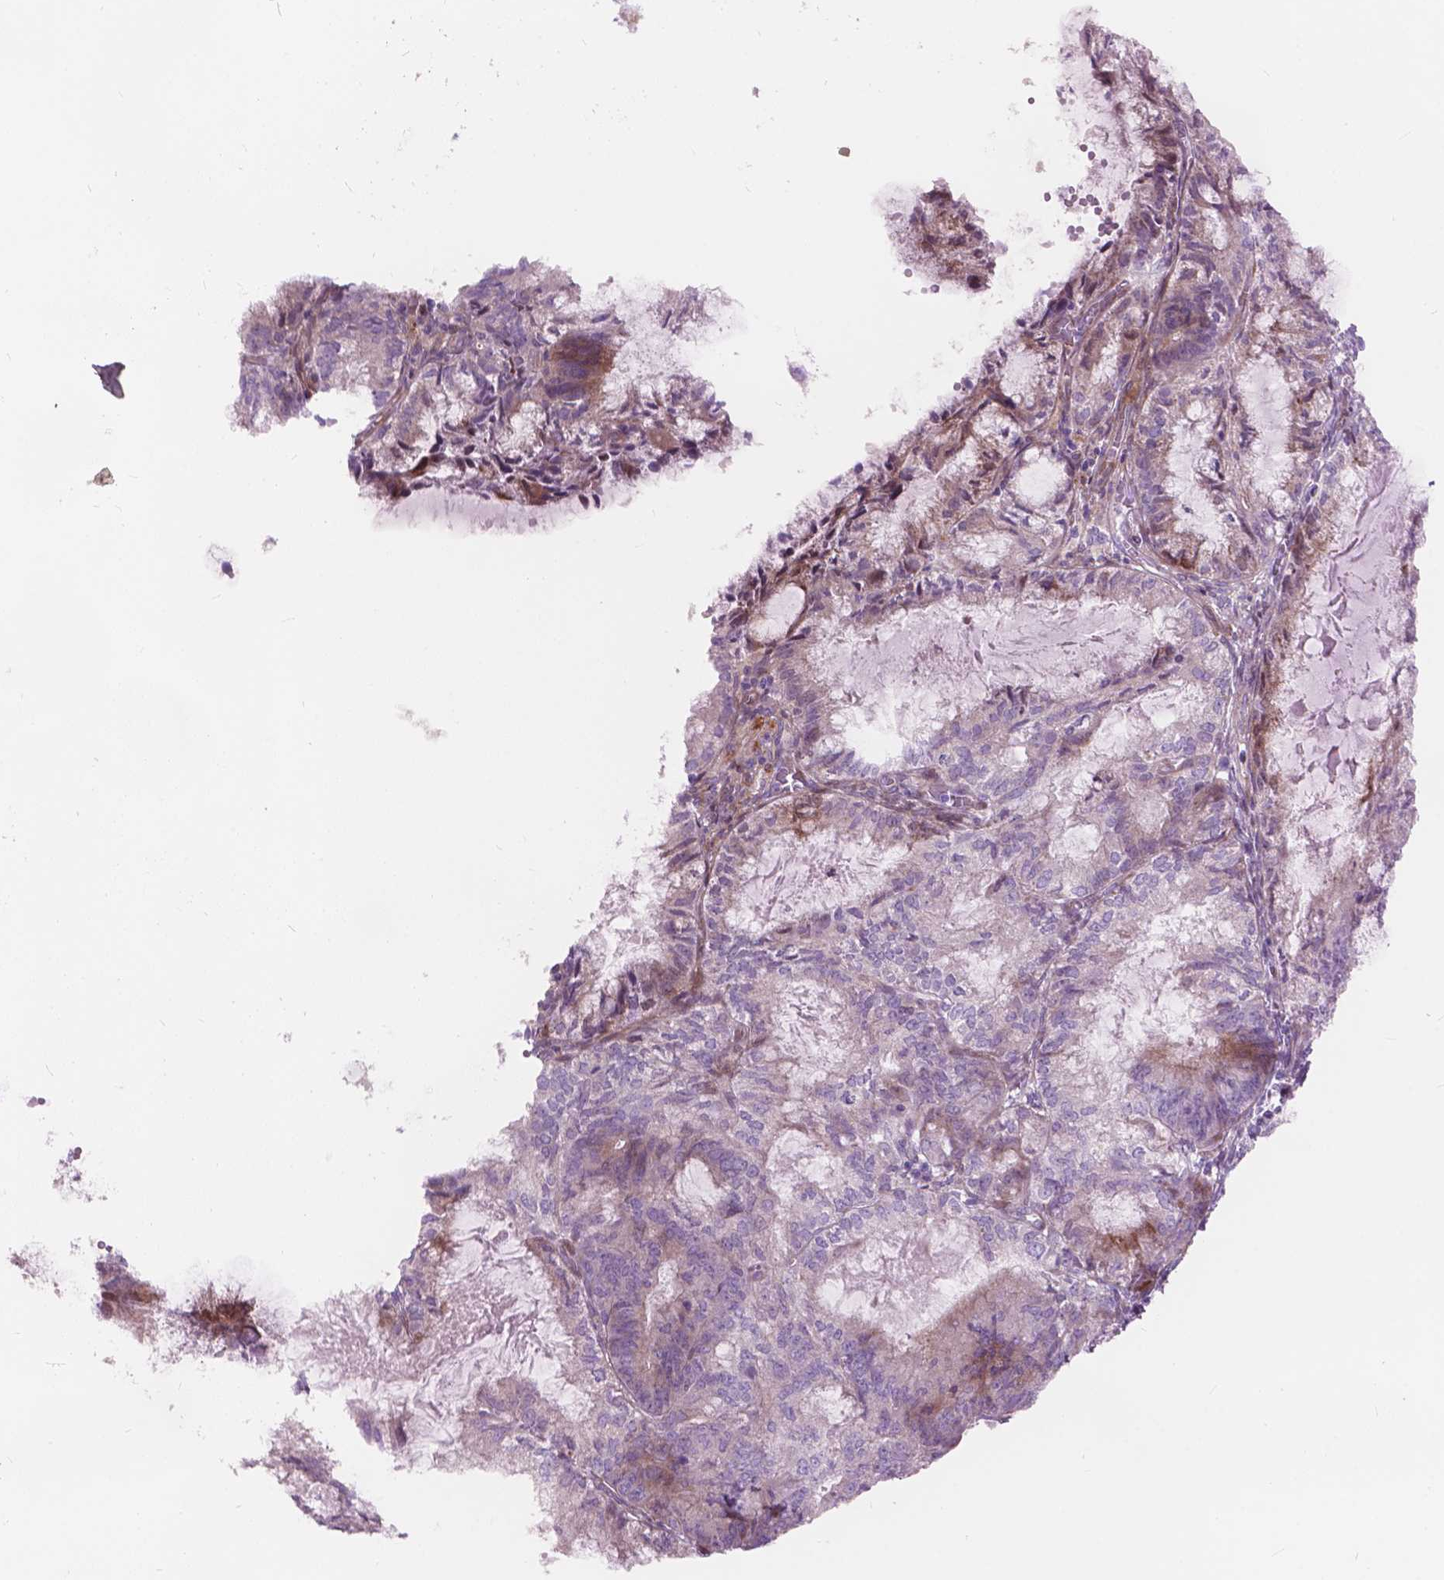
{"staining": {"intensity": "negative", "quantity": "none", "location": "none"}, "tissue": "endometrial cancer", "cell_type": "Tumor cells", "image_type": "cancer", "snomed": [{"axis": "morphology", "description": "Adenocarcinoma, NOS"}, {"axis": "topography", "description": "Endometrium"}], "caption": "Immunohistochemistry (IHC) micrograph of neoplastic tissue: human adenocarcinoma (endometrial) stained with DAB shows no significant protein staining in tumor cells.", "gene": "MORN1", "patient": {"sex": "female", "age": 86}}